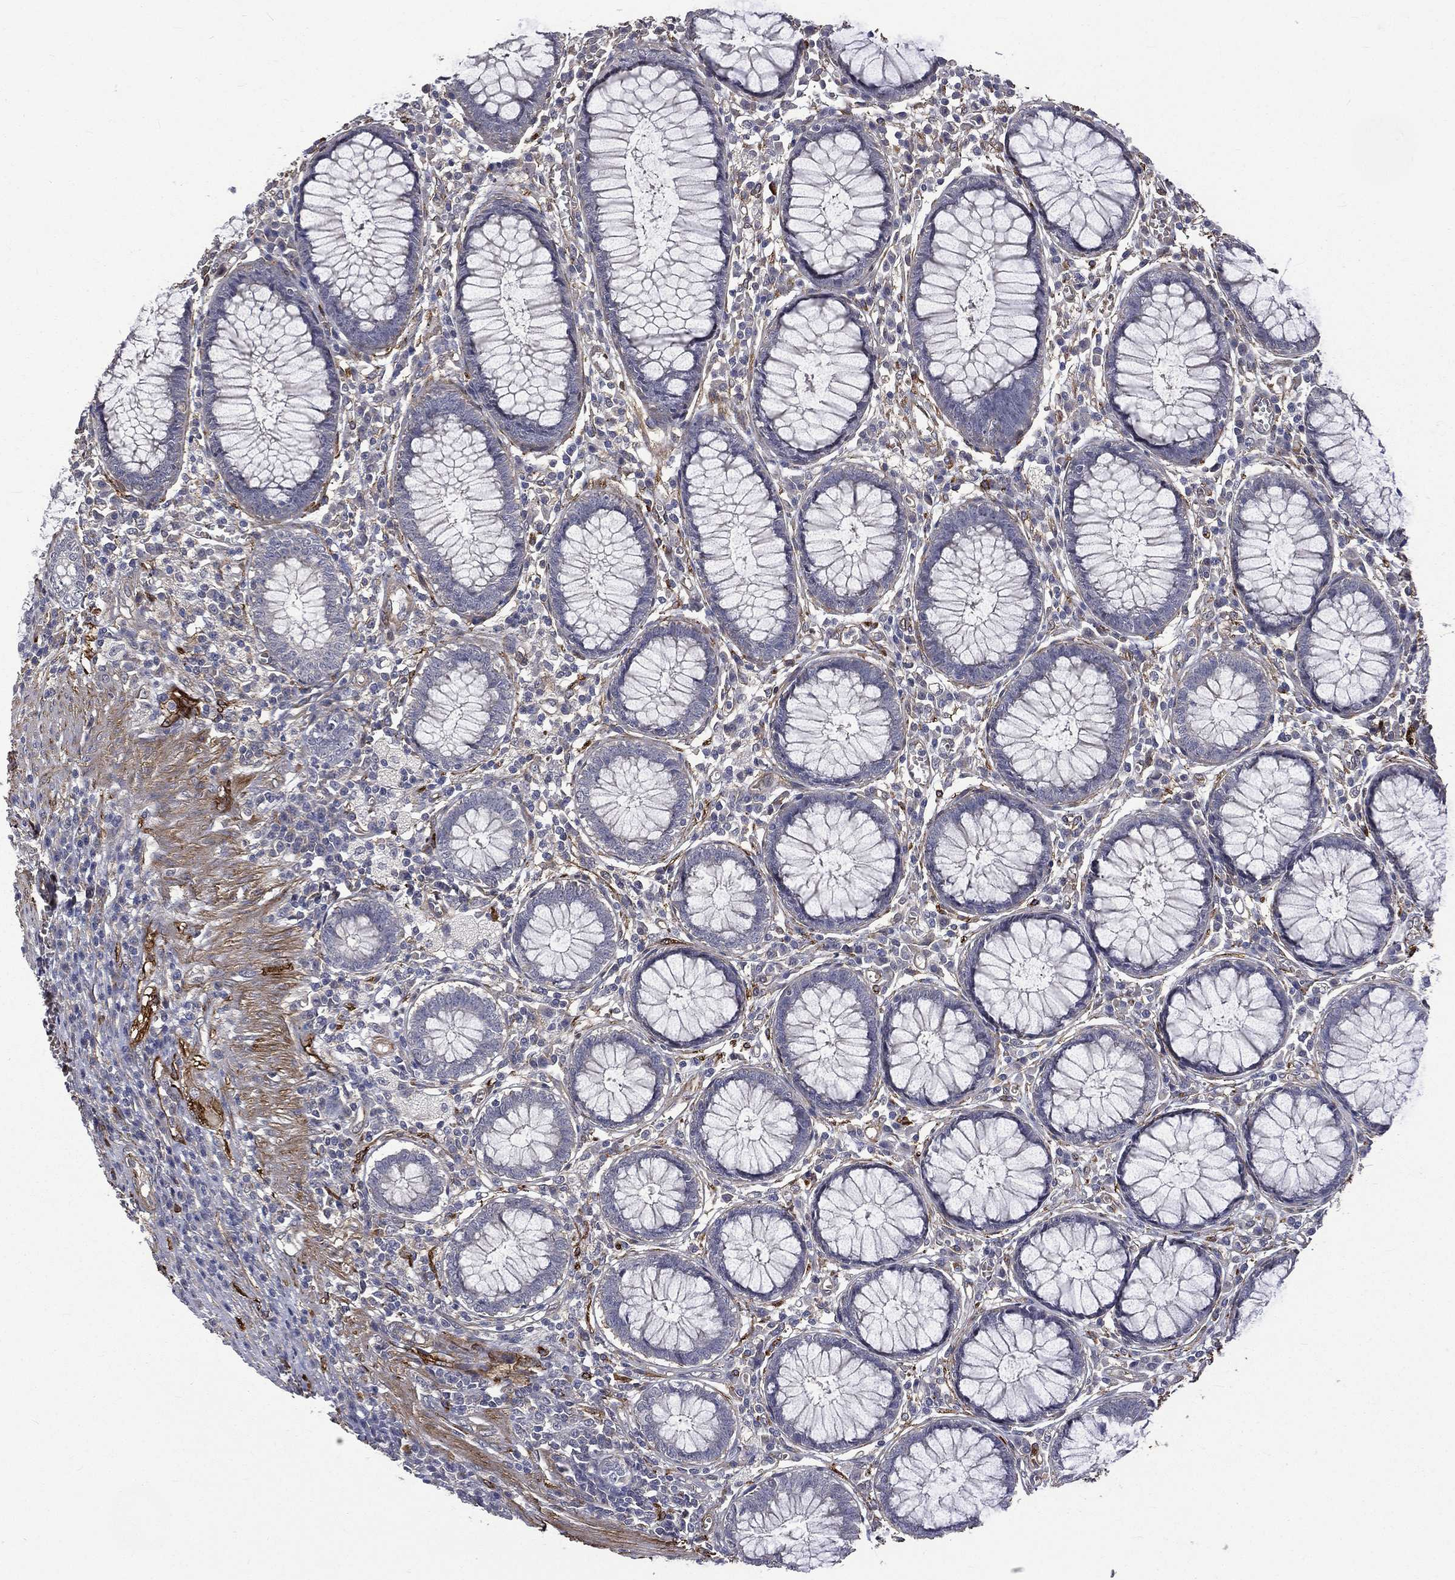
{"staining": {"intensity": "negative", "quantity": "none", "location": "none"}, "tissue": "colon", "cell_type": "Endothelial cells", "image_type": "normal", "snomed": [{"axis": "morphology", "description": "Normal tissue, NOS"}, {"axis": "topography", "description": "Colon"}], "caption": "High power microscopy histopathology image of an immunohistochemistry (IHC) micrograph of benign colon, revealing no significant staining in endothelial cells. (DAB immunohistochemistry, high magnification).", "gene": "PPFIBP1", "patient": {"sex": "male", "age": 65}}